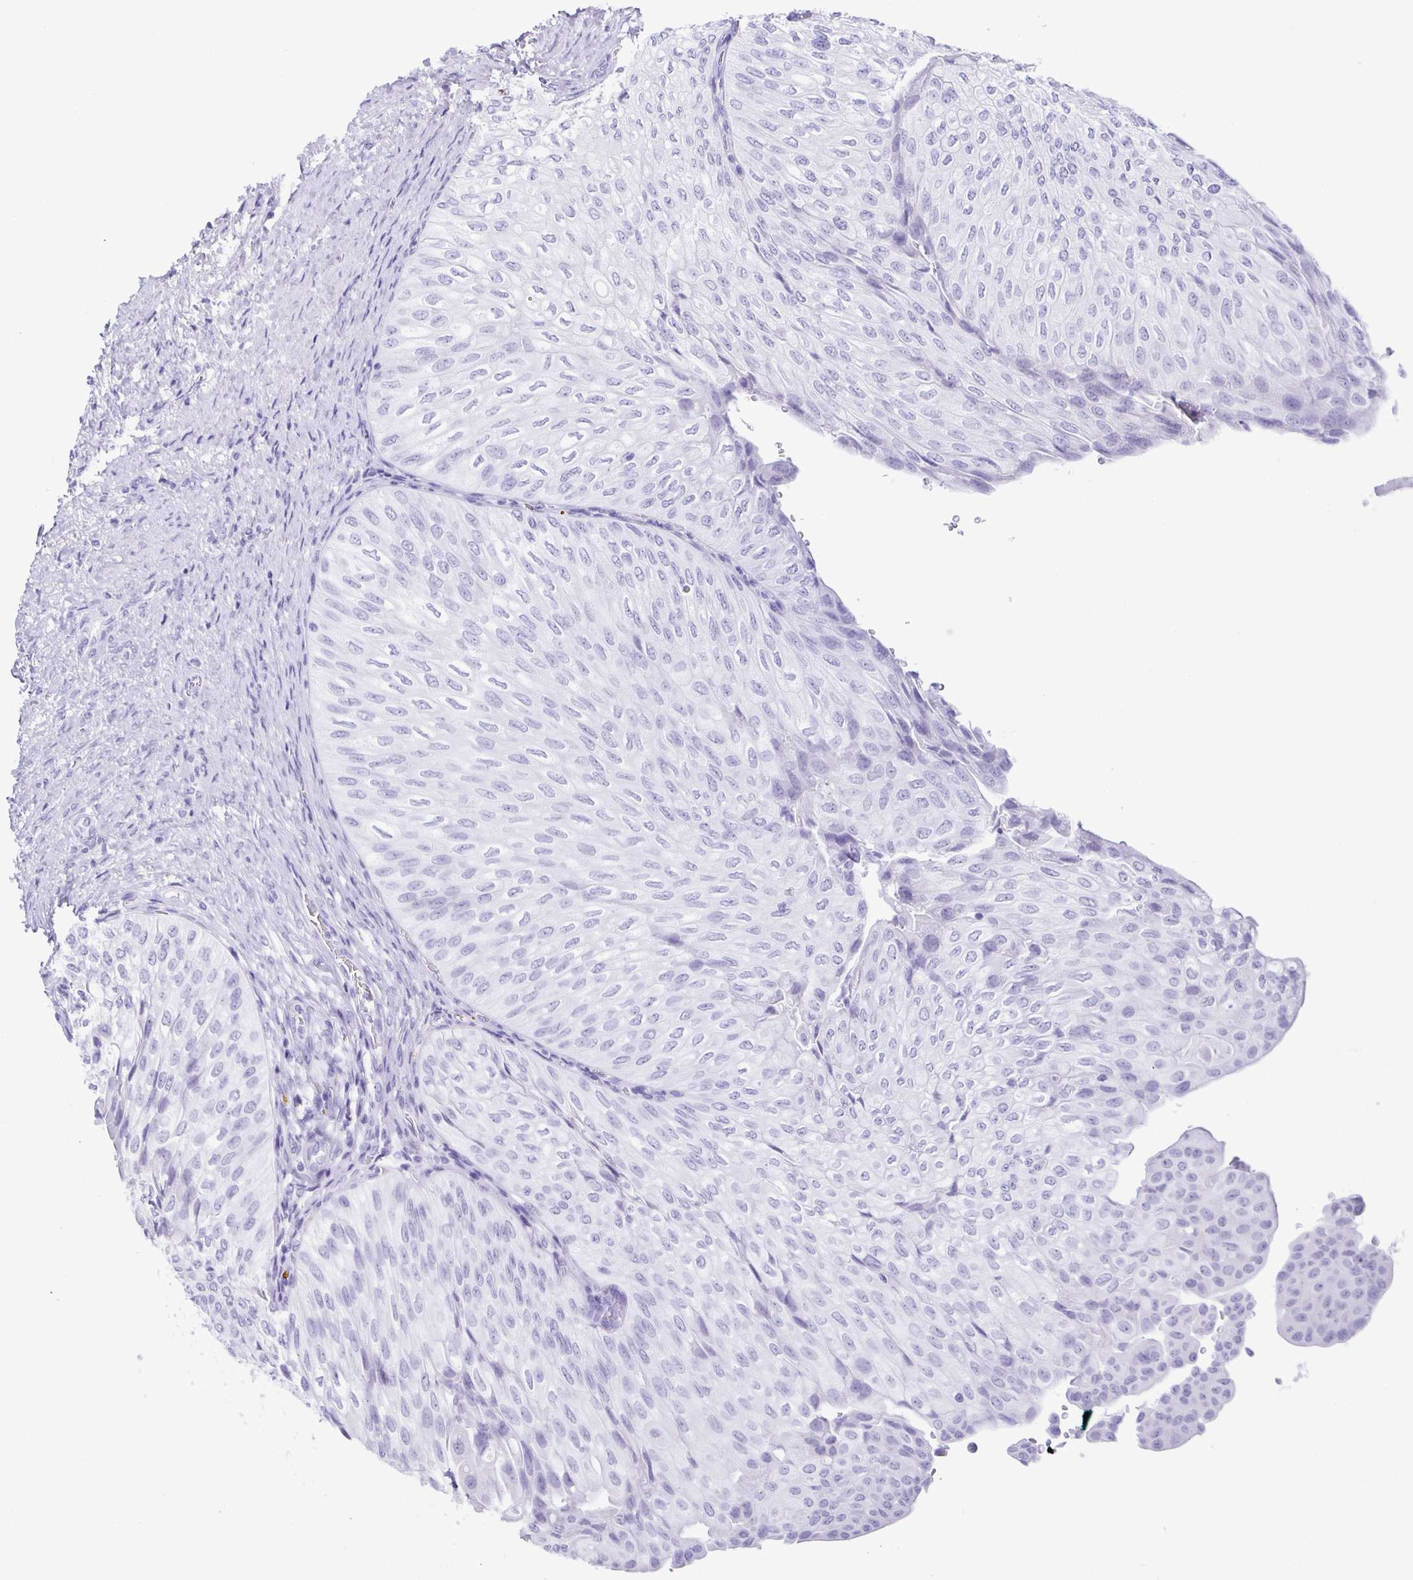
{"staining": {"intensity": "negative", "quantity": "none", "location": "none"}, "tissue": "urothelial cancer", "cell_type": "Tumor cells", "image_type": "cancer", "snomed": [{"axis": "morphology", "description": "Urothelial carcinoma, NOS"}, {"axis": "topography", "description": "Urinary bladder"}], "caption": "High power microscopy image of an immunohistochemistry micrograph of transitional cell carcinoma, revealing no significant expression in tumor cells.", "gene": "CD164L2", "patient": {"sex": "male", "age": 62}}